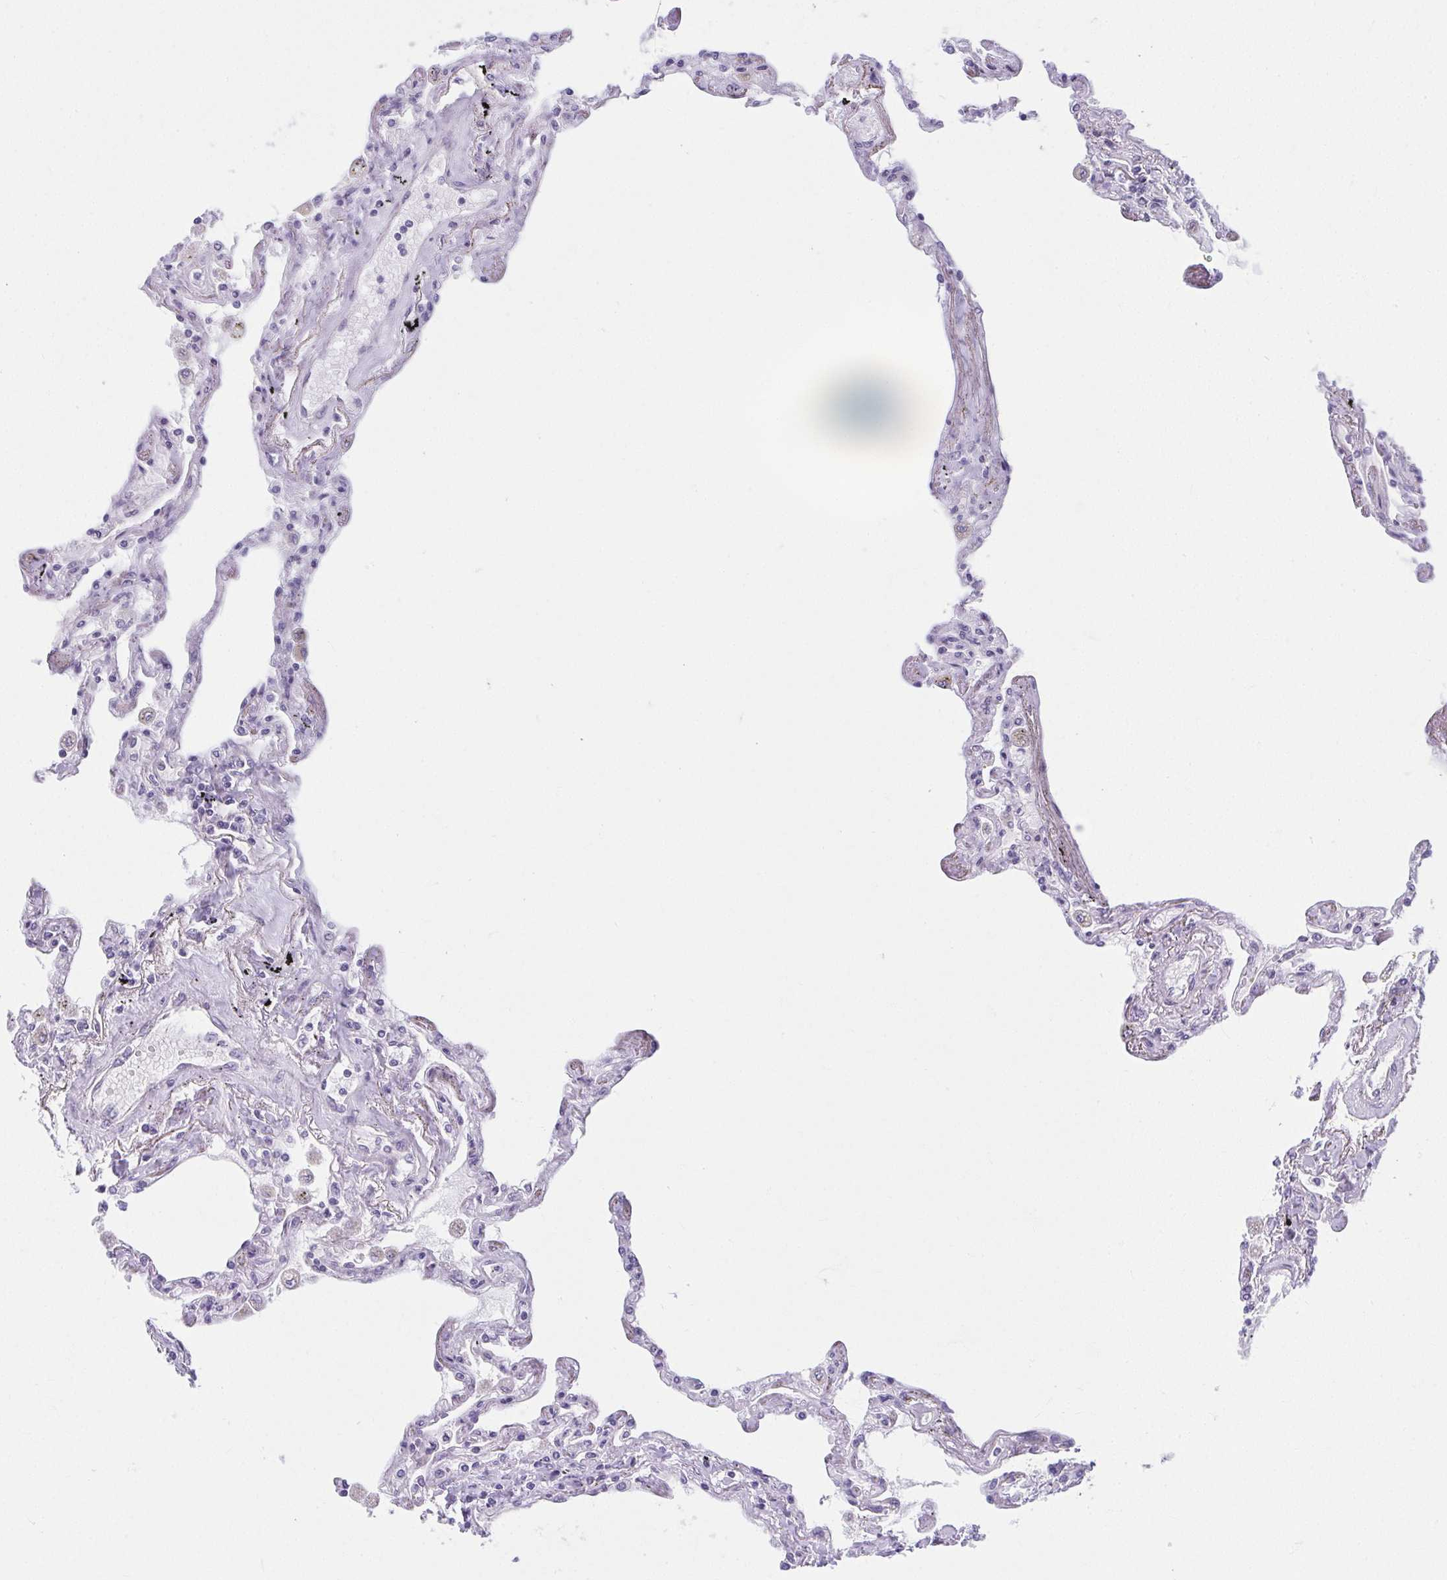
{"staining": {"intensity": "negative", "quantity": "none", "location": "none"}, "tissue": "lung", "cell_type": "Alveolar cells", "image_type": "normal", "snomed": [{"axis": "morphology", "description": "Normal tissue, NOS"}, {"axis": "morphology", "description": "Adenocarcinoma, NOS"}, {"axis": "topography", "description": "Cartilage tissue"}, {"axis": "topography", "description": "Lung"}], "caption": "An immunohistochemistry photomicrograph of benign lung is shown. There is no staining in alveolar cells of lung. (Brightfield microscopy of DAB (3,3'-diaminobenzidine) immunohistochemistry (IHC) at high magnification).", "gene": "MOBP", "patient": {"sex": "female", "age": 67}}